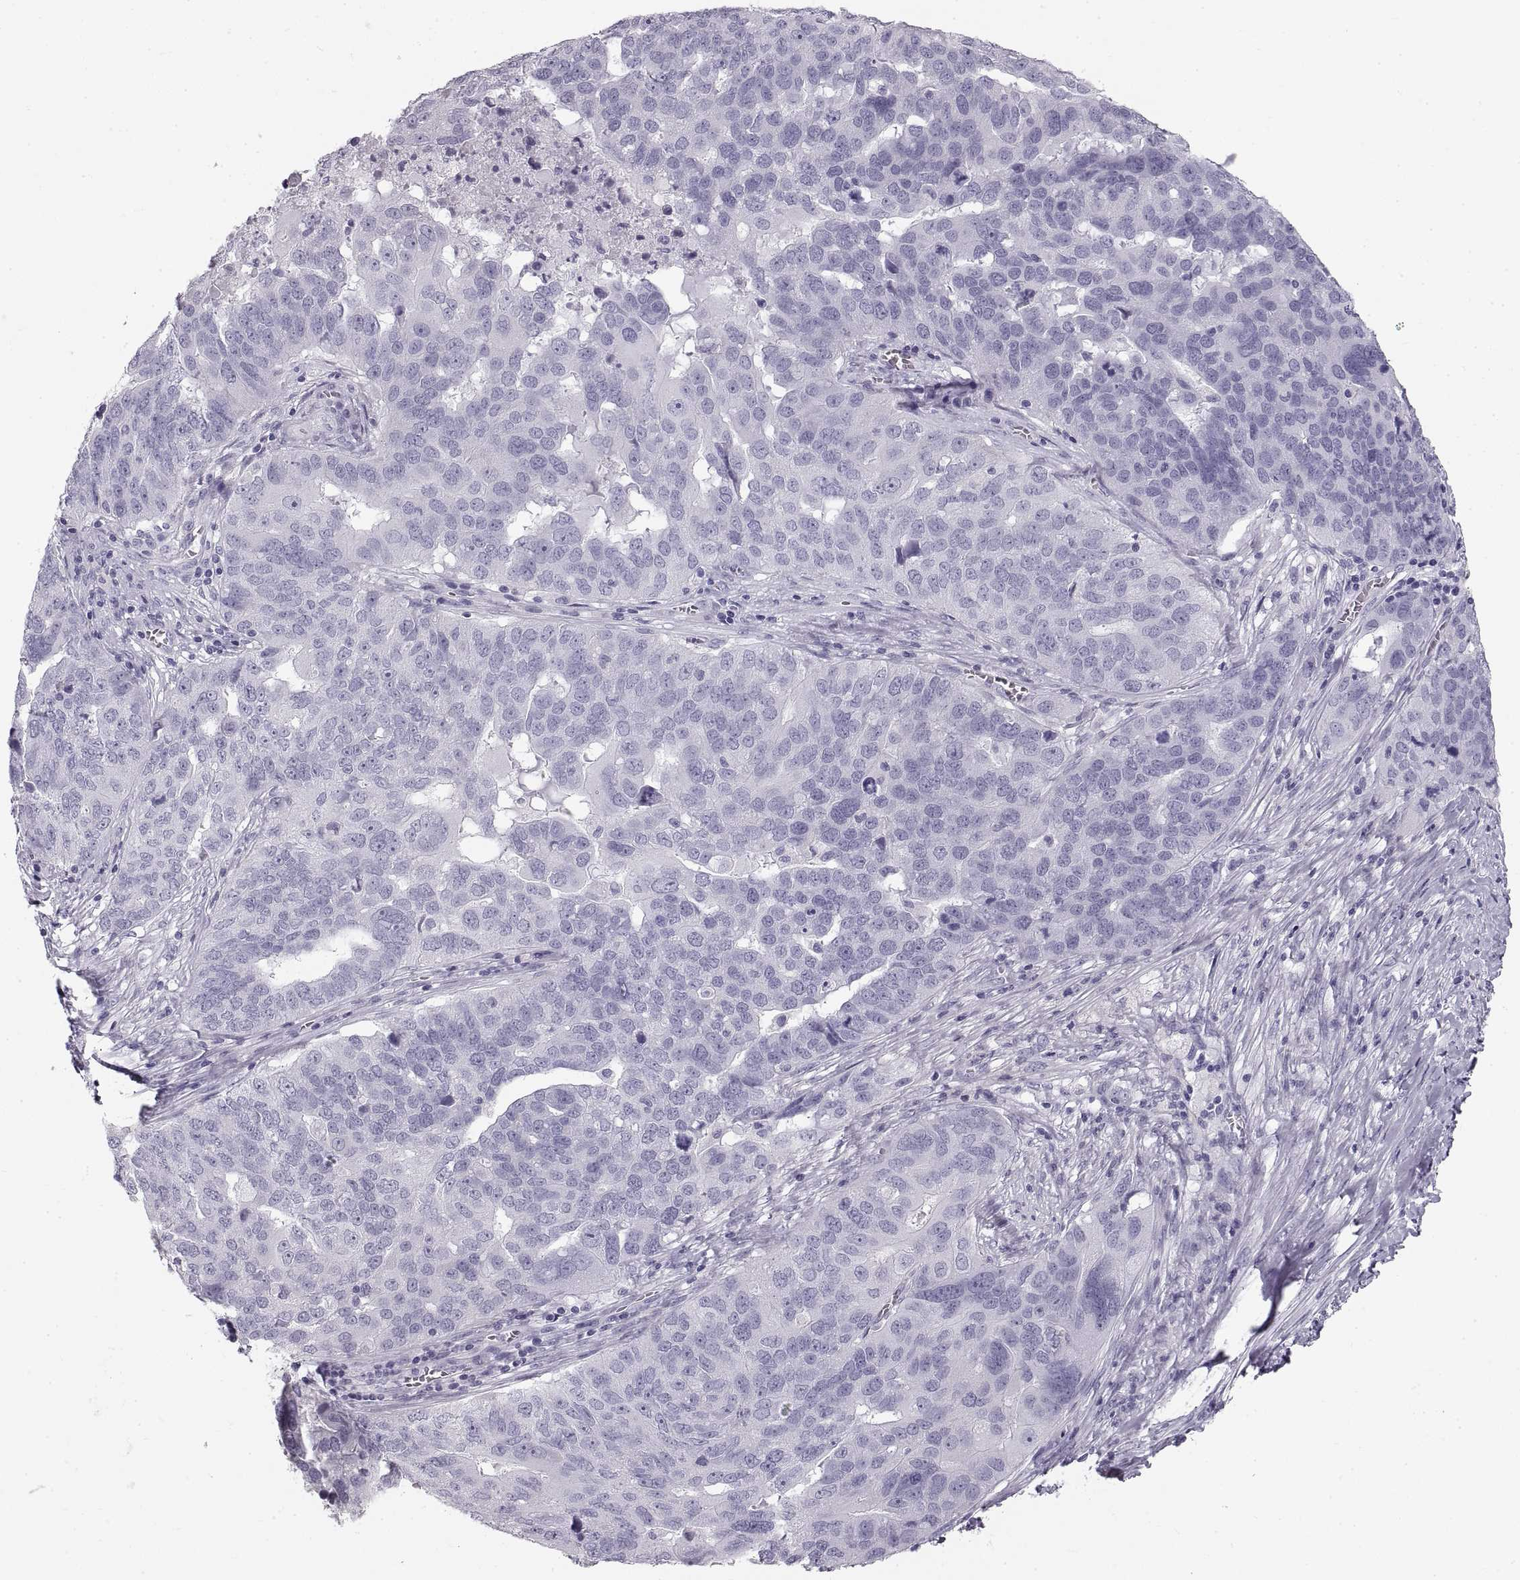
{"staining": {"intensity": "negative", "quantity": "none", "location": "none"}, "tissue": "ovarian cancer", "cell_type": "Tumor cells", "image_type": "cancer", "snomed": [{"axis": "morphology", "description": "Carcinoma, endometroid"}, {"axis": "topography", "description": "Soft tissue"}, {"axis": "topography", "description": "Ovary"}], "caption": "High magnification brightfield microscopy of ovarian cancer stained with DAB (3,3'-diaminobenzidine) (brown) and counterstained with hematoxylin (blue): tumor cells show no significant staining.", "gene": "CRYAA", "patient": {"sex": "female", "age": 52}}